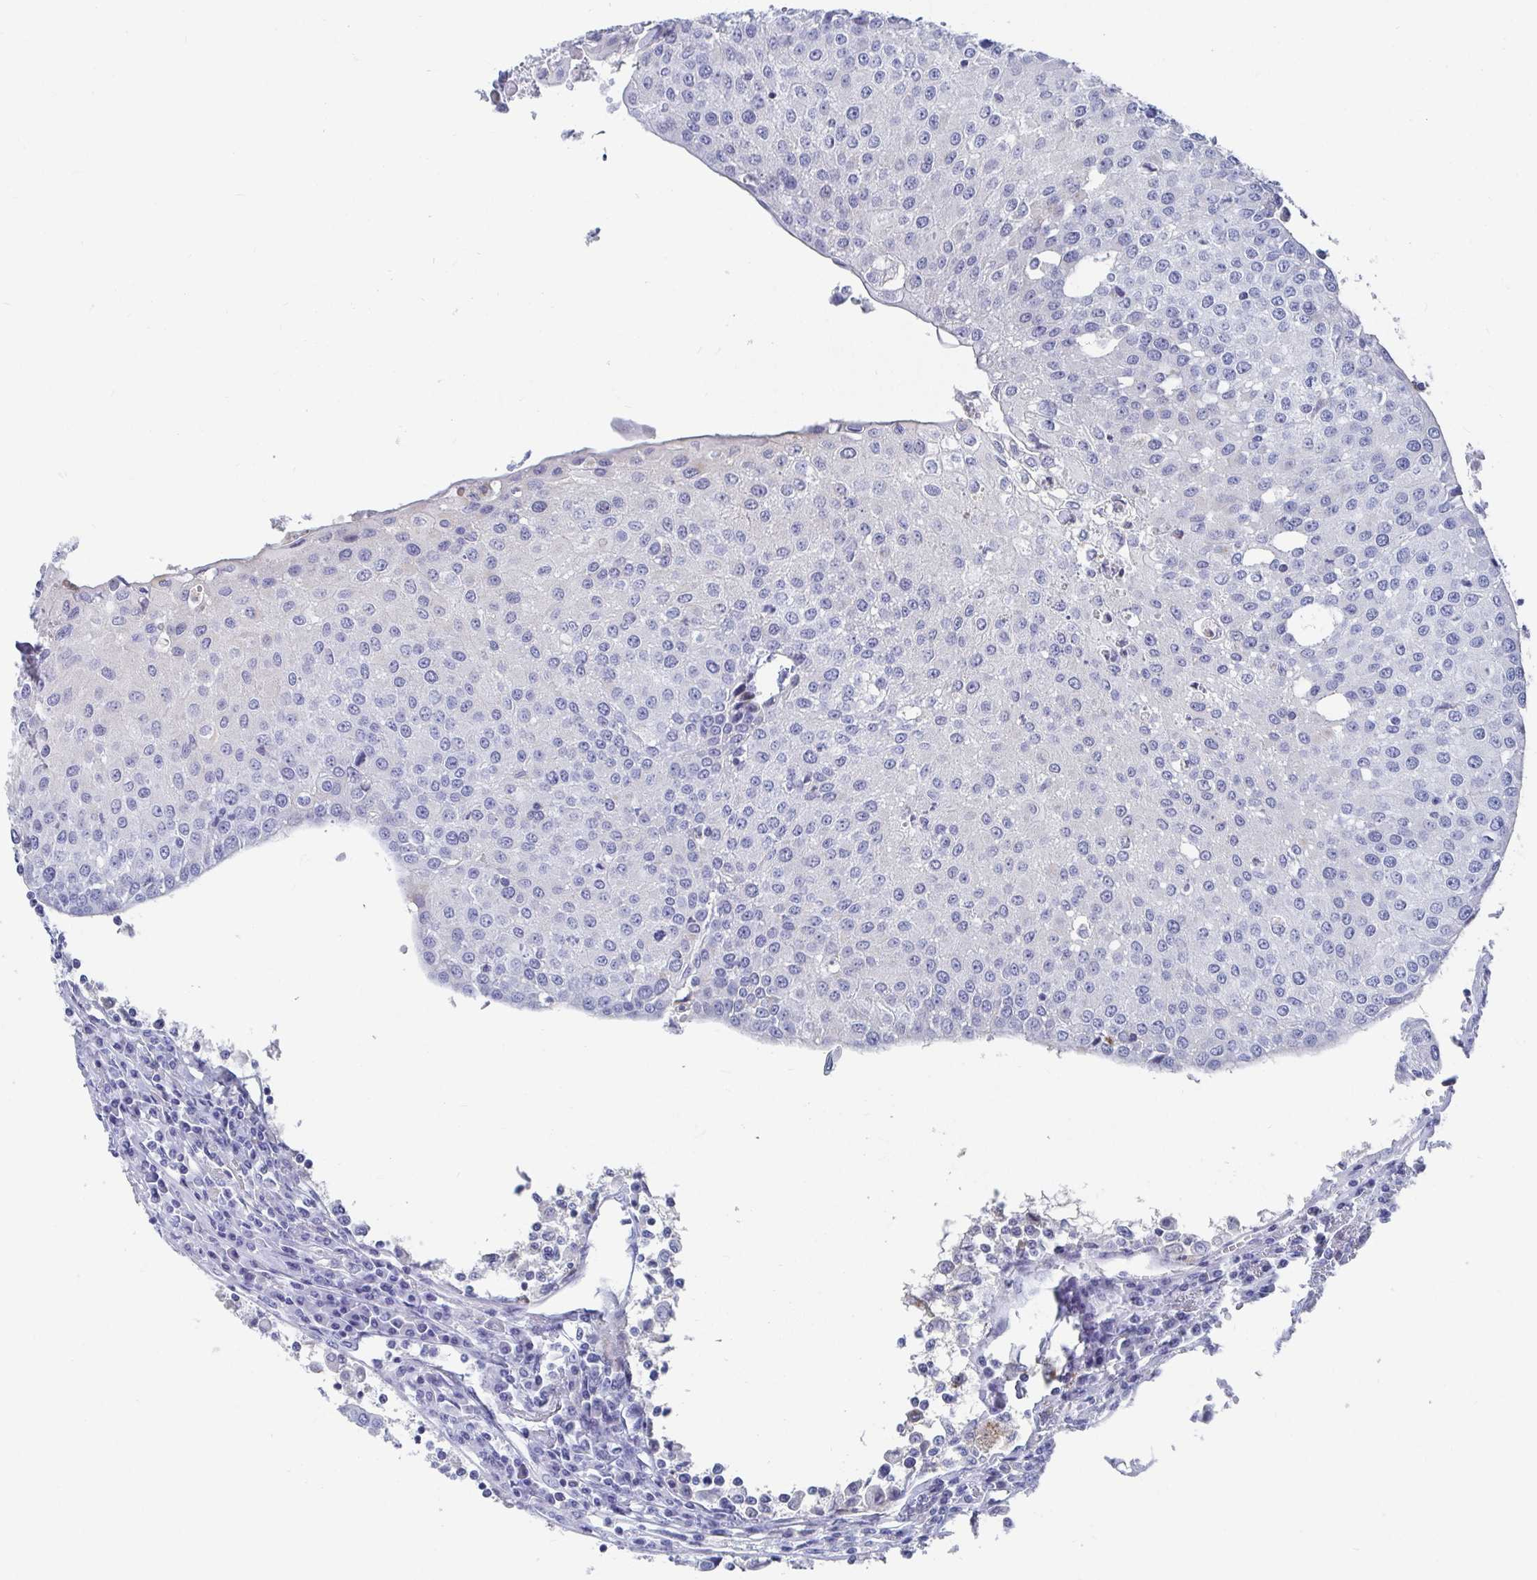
{"staining": {"intensity": "negative", "quantity": "none", "location": "none"}, "tissue": "urothelial cancer", "cell_type": "Tumor cells", "image_type": "cancer", "snomed": [{"axis": "morphology", "description": "Urothelial carcinoma, High grade"}, {"axis": "topography", "description": "Urinary bladder"}], "caption": "The photomicrograph displays no staining of tumor cells in urothelial carcinoma (high-grade).", "gene": "ZFP82", "patient": {"sex": "female", "age": 85}}